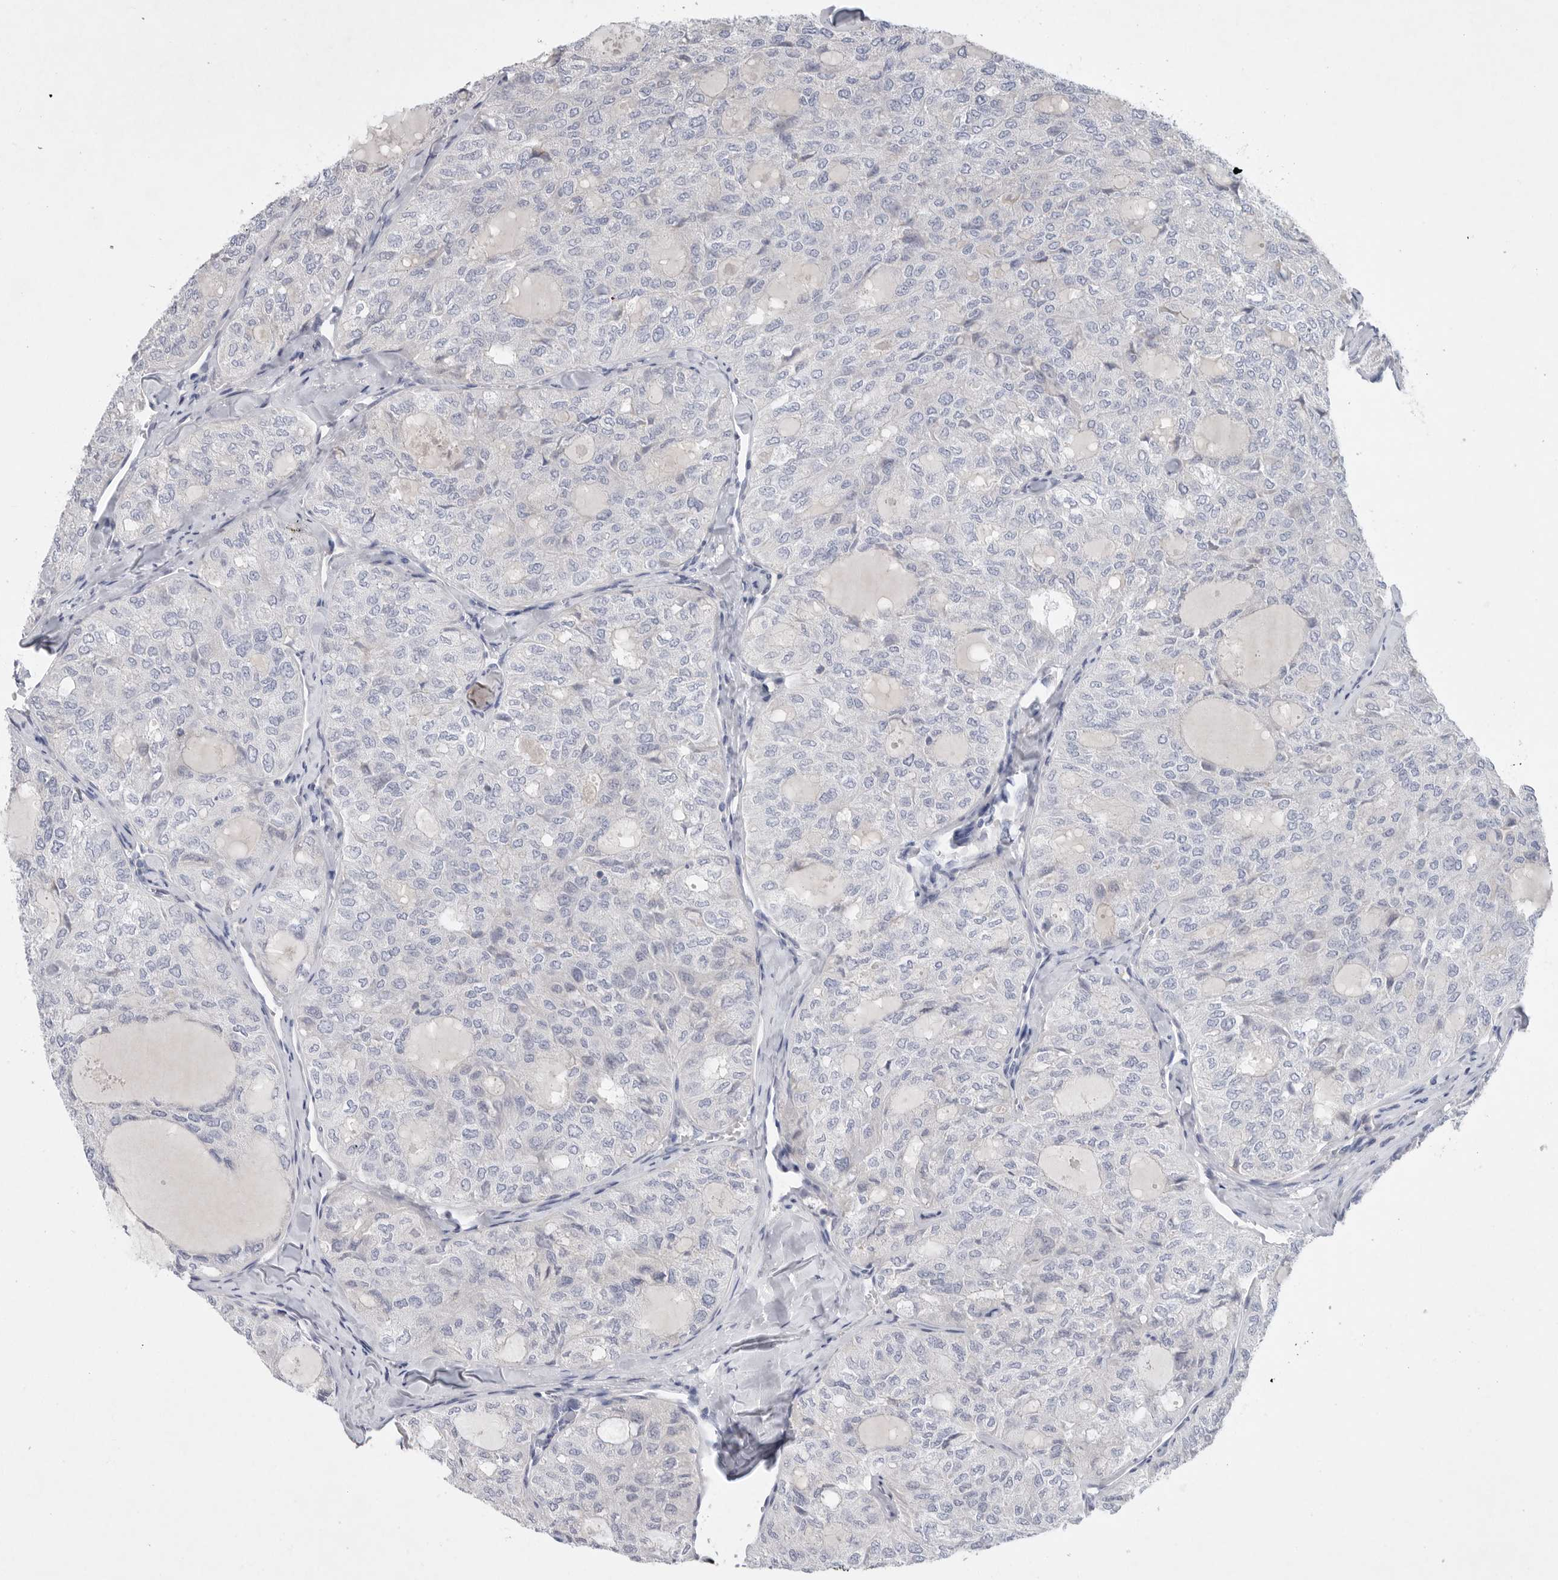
{"staining": {"intensity": "negative", "quantity": "none", "location": "none"}, "tissue": "thyroid cancer", "cell_type": "Tumor cells", "image_type": "cancer", "snomed": [{"axis": "morphology", "description": "Follicular adenoma carcinoma, NOS"}, {"axis": "topography", "description": "Thyroid gland"}], "caption": "Protein analysis of thyroid follicular adenoma carcinoma reveals no significant positivity in tumor cells.", "gene": "CAMK2B", "patient": {"sex": "male", "age": 75}}